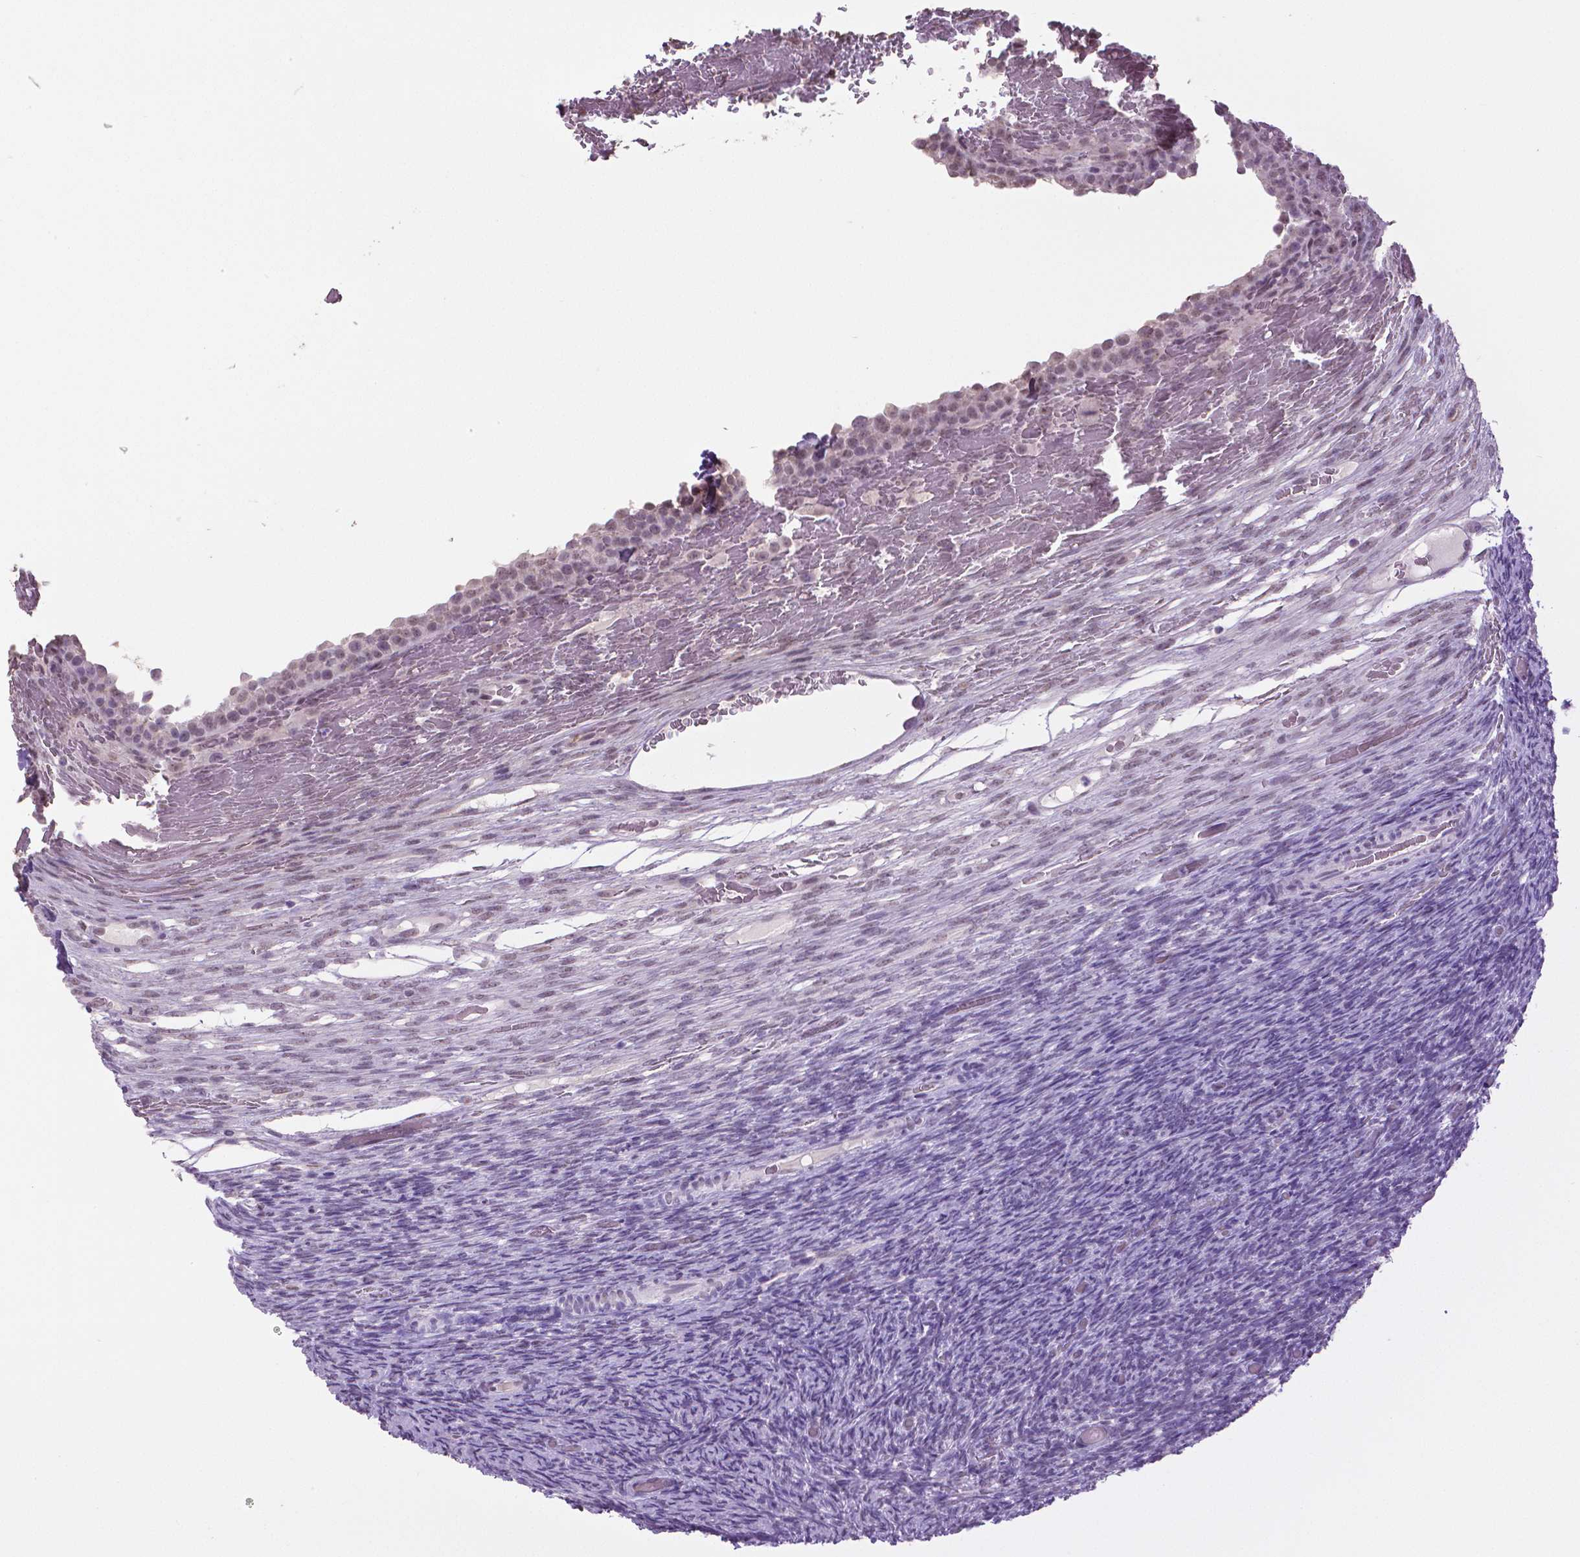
{"staining": {"intensity": "moderate", "quantity": ">75%", "location": "cytoplasmic/membranous"}, "tissue": "ovary", "cell_type": "Follicle cells", "image_type": "normal", "snomed": [{"axis": "morphology", "description": "Normal tissue, NOS"}, {"axis": "topography", "description": "Ovary"}], "caption": "Immunohistochemical staining of unremarkable human ovary shows moderate cytoplasmic/membranous protein staining in about >75% of follicle cells.", "gene": "IGF2BP1", "patient": {"sex": "female", "age": 34}}